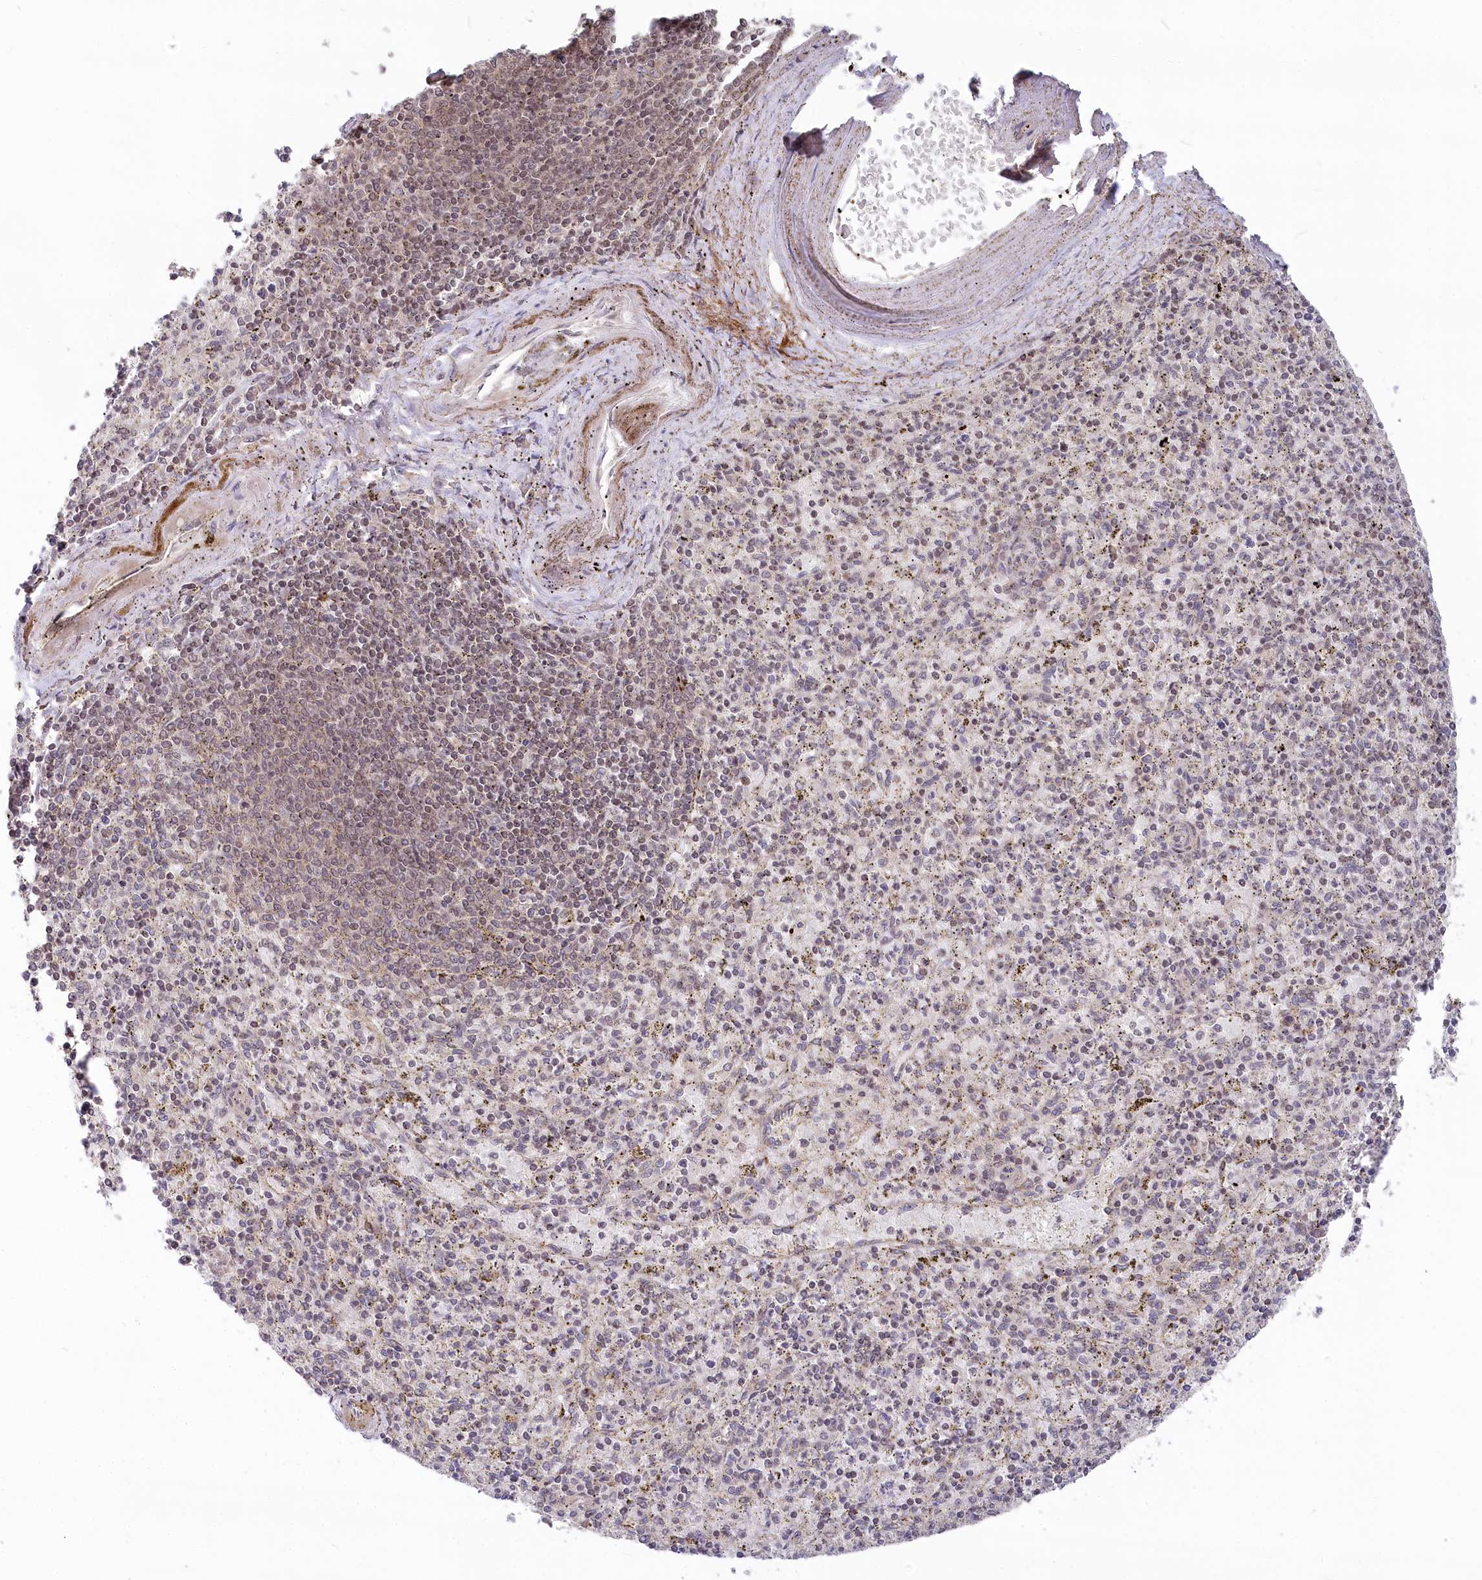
{"staining": {"intensity": "weak", "quantity": "25%-75%", "location": "nuclear"}, "tissue": "spleen", "cell_type": "Cells in red pulp", "image_type": "normal", "snomed": [{"axis": "morphology", "description": "Normal tissue, NOS"}, {"axis": "topography", "description": "Spleen"}], "caption": "An immunohistochemistry (IHC) image of normal tissue is shown. Protein staining in brown highlights weak nuclear positivity in spleen within cells in red pulp.", "gene": "CGGBP1", "patient": {"sex": "male", "age": 72}}